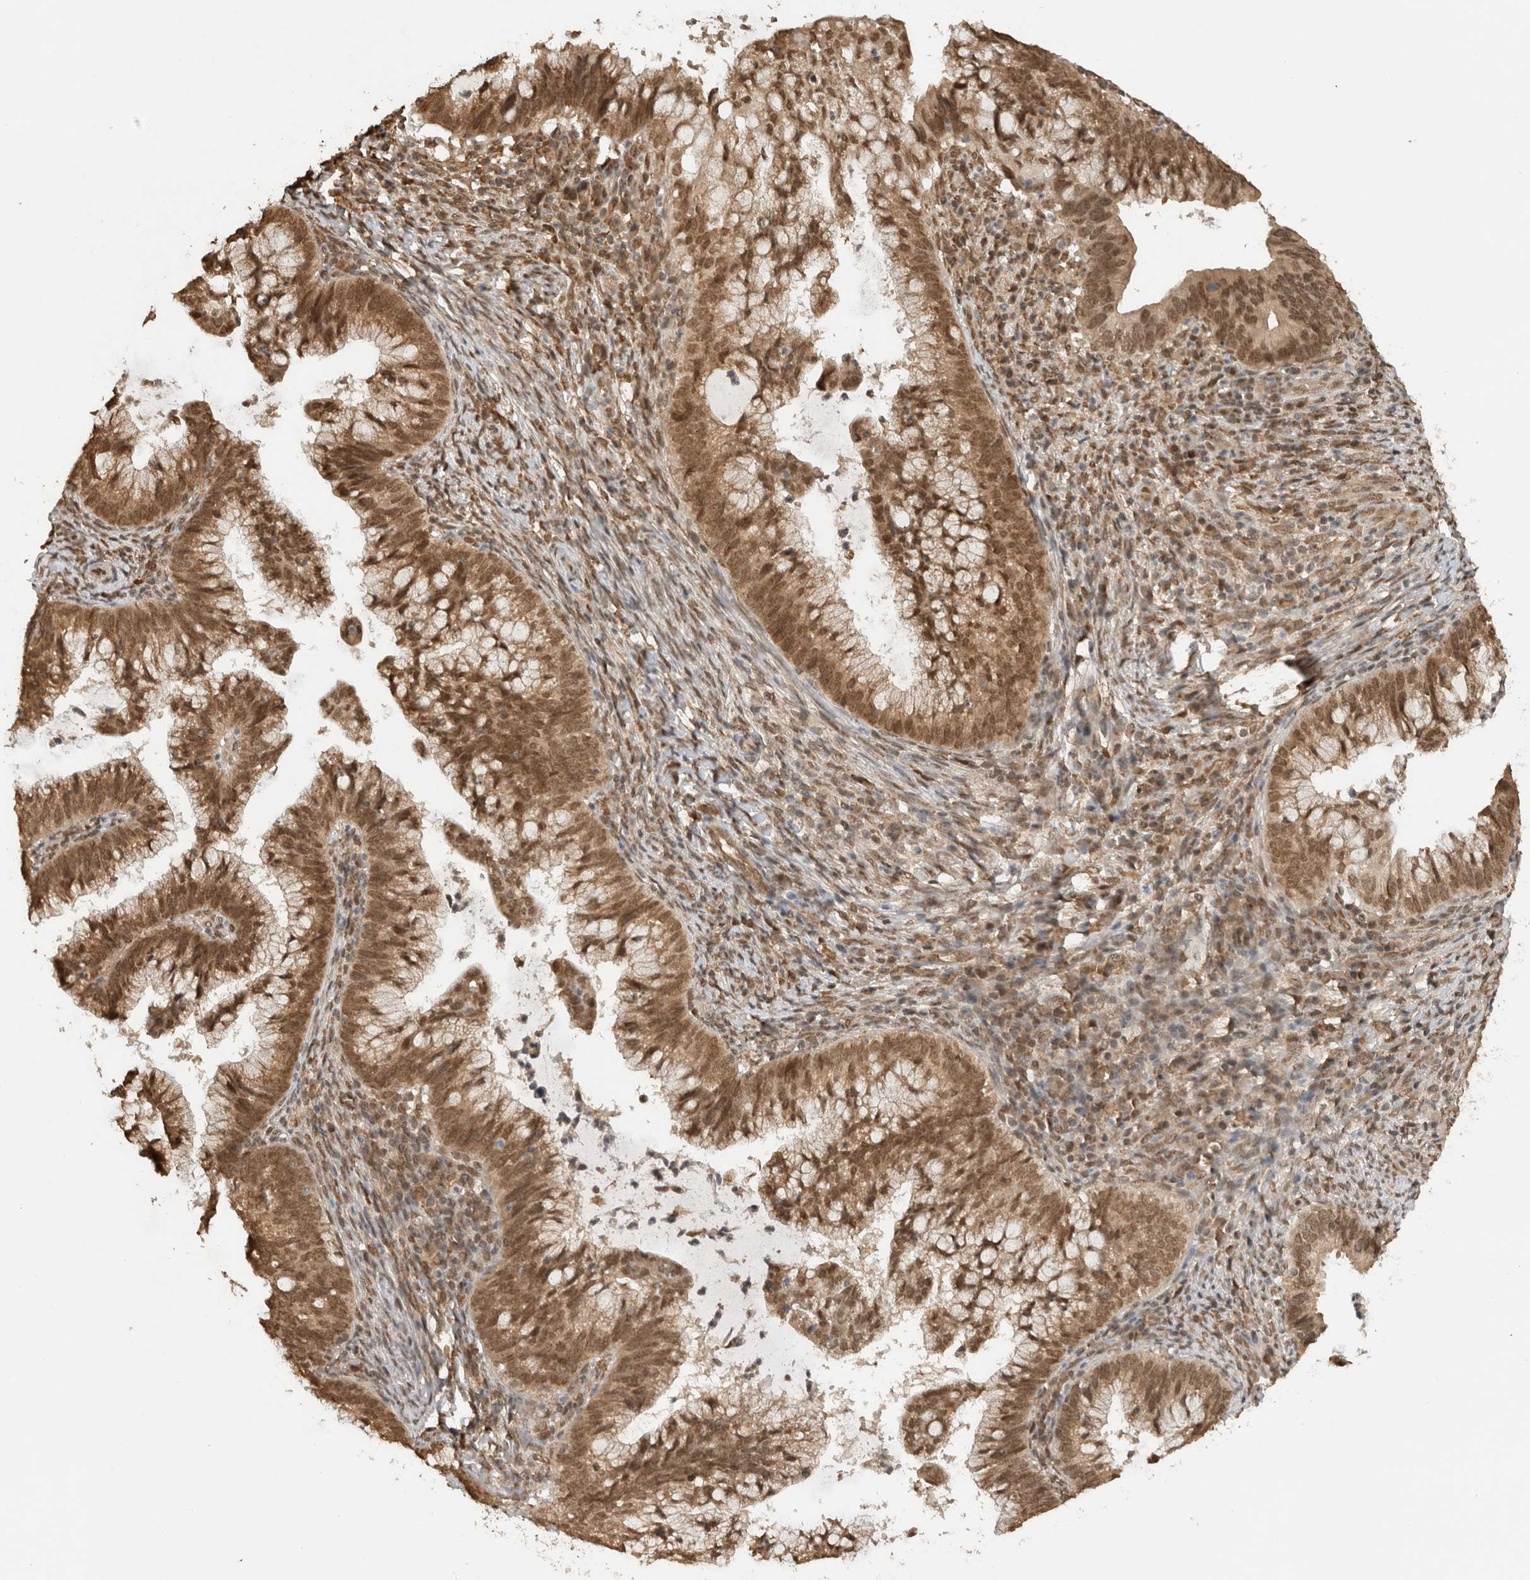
{"staining": {"intensity": "moderate", "quantity": ">75%", "location": "cytoplasmic/membranous,nuclear"}, "tissue": "cervical cancer", "cell_type": "Tumor cells", "image_type": "cancer", "snomed": [{"axis": "morphology", "description": "Adenocarcinoma, NOS"}, {"axis": "topography", "description": "Cervix"}], "caption": "Immunohistochemical staining of cervical cancer reveals medium levels of moderate cytoplasmic/membranous and nuclear expression in about >75% of tumor cells.", "gene": "C1orf21", "patient": {"sex": "female", "age": 36}}